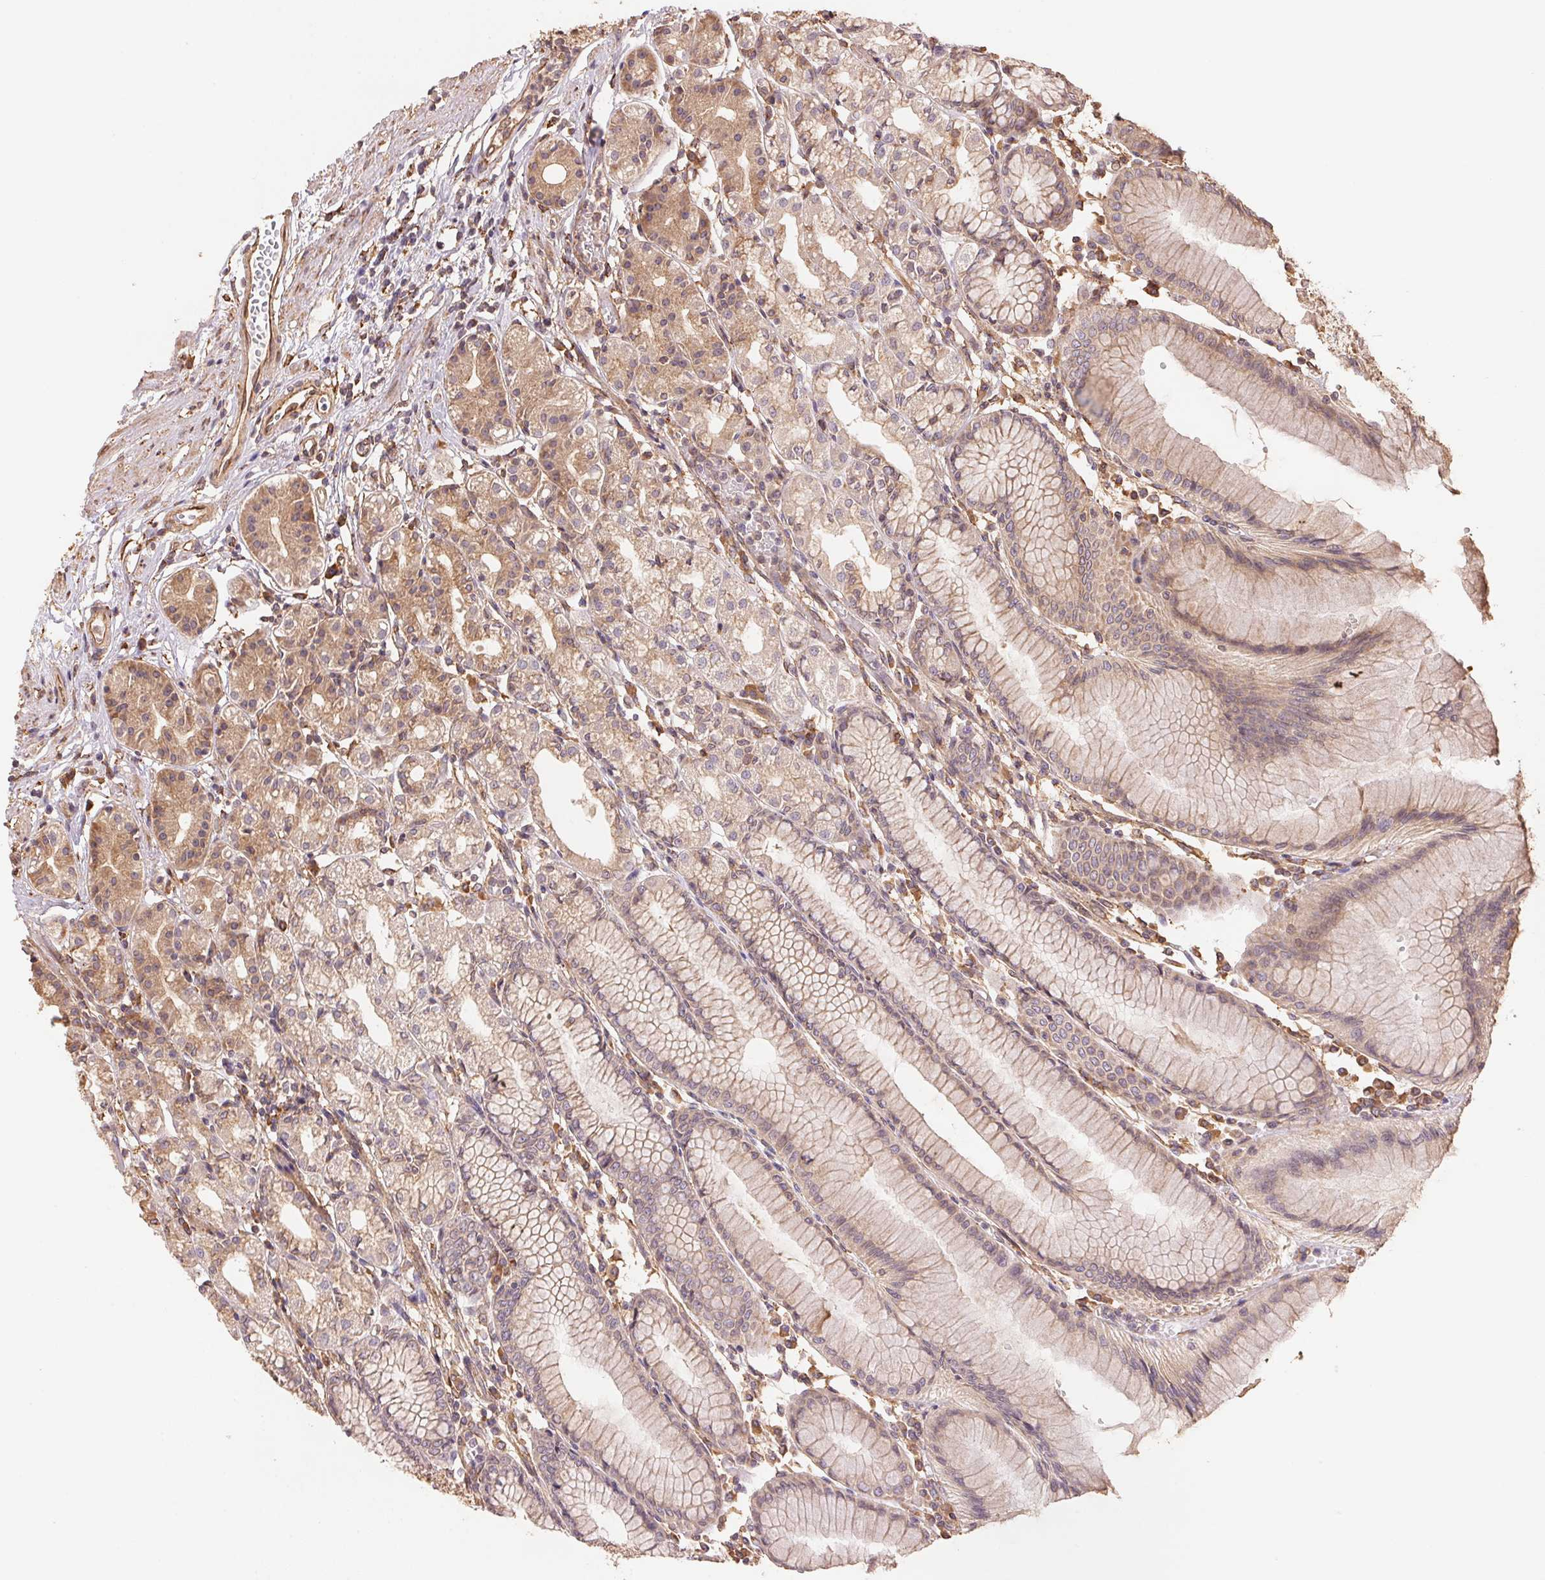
{"staining": {"intensity": "weak", "quantity": ">75%", "location": "cytoplasmic/membranous"}, "tissue": "stomach", "cell_type": "Glandular cells", "image_type": "normal", "snomed": [{"axis": "morphology", "description": "Normal tissue, NOS"}, {"axis": "topography", "description": "Skeletal muscle"}, {"axis": "topography", "description": "Stomach"}], "caption": "Immunohistochemical staining of unremarkable human stomach reveals >75% levels of weak cytoplasmic/membranous protein expression in about >75% of glandular cells.", "gene": "C6orf163", "patient": {"sex": "female", "age": 57}}